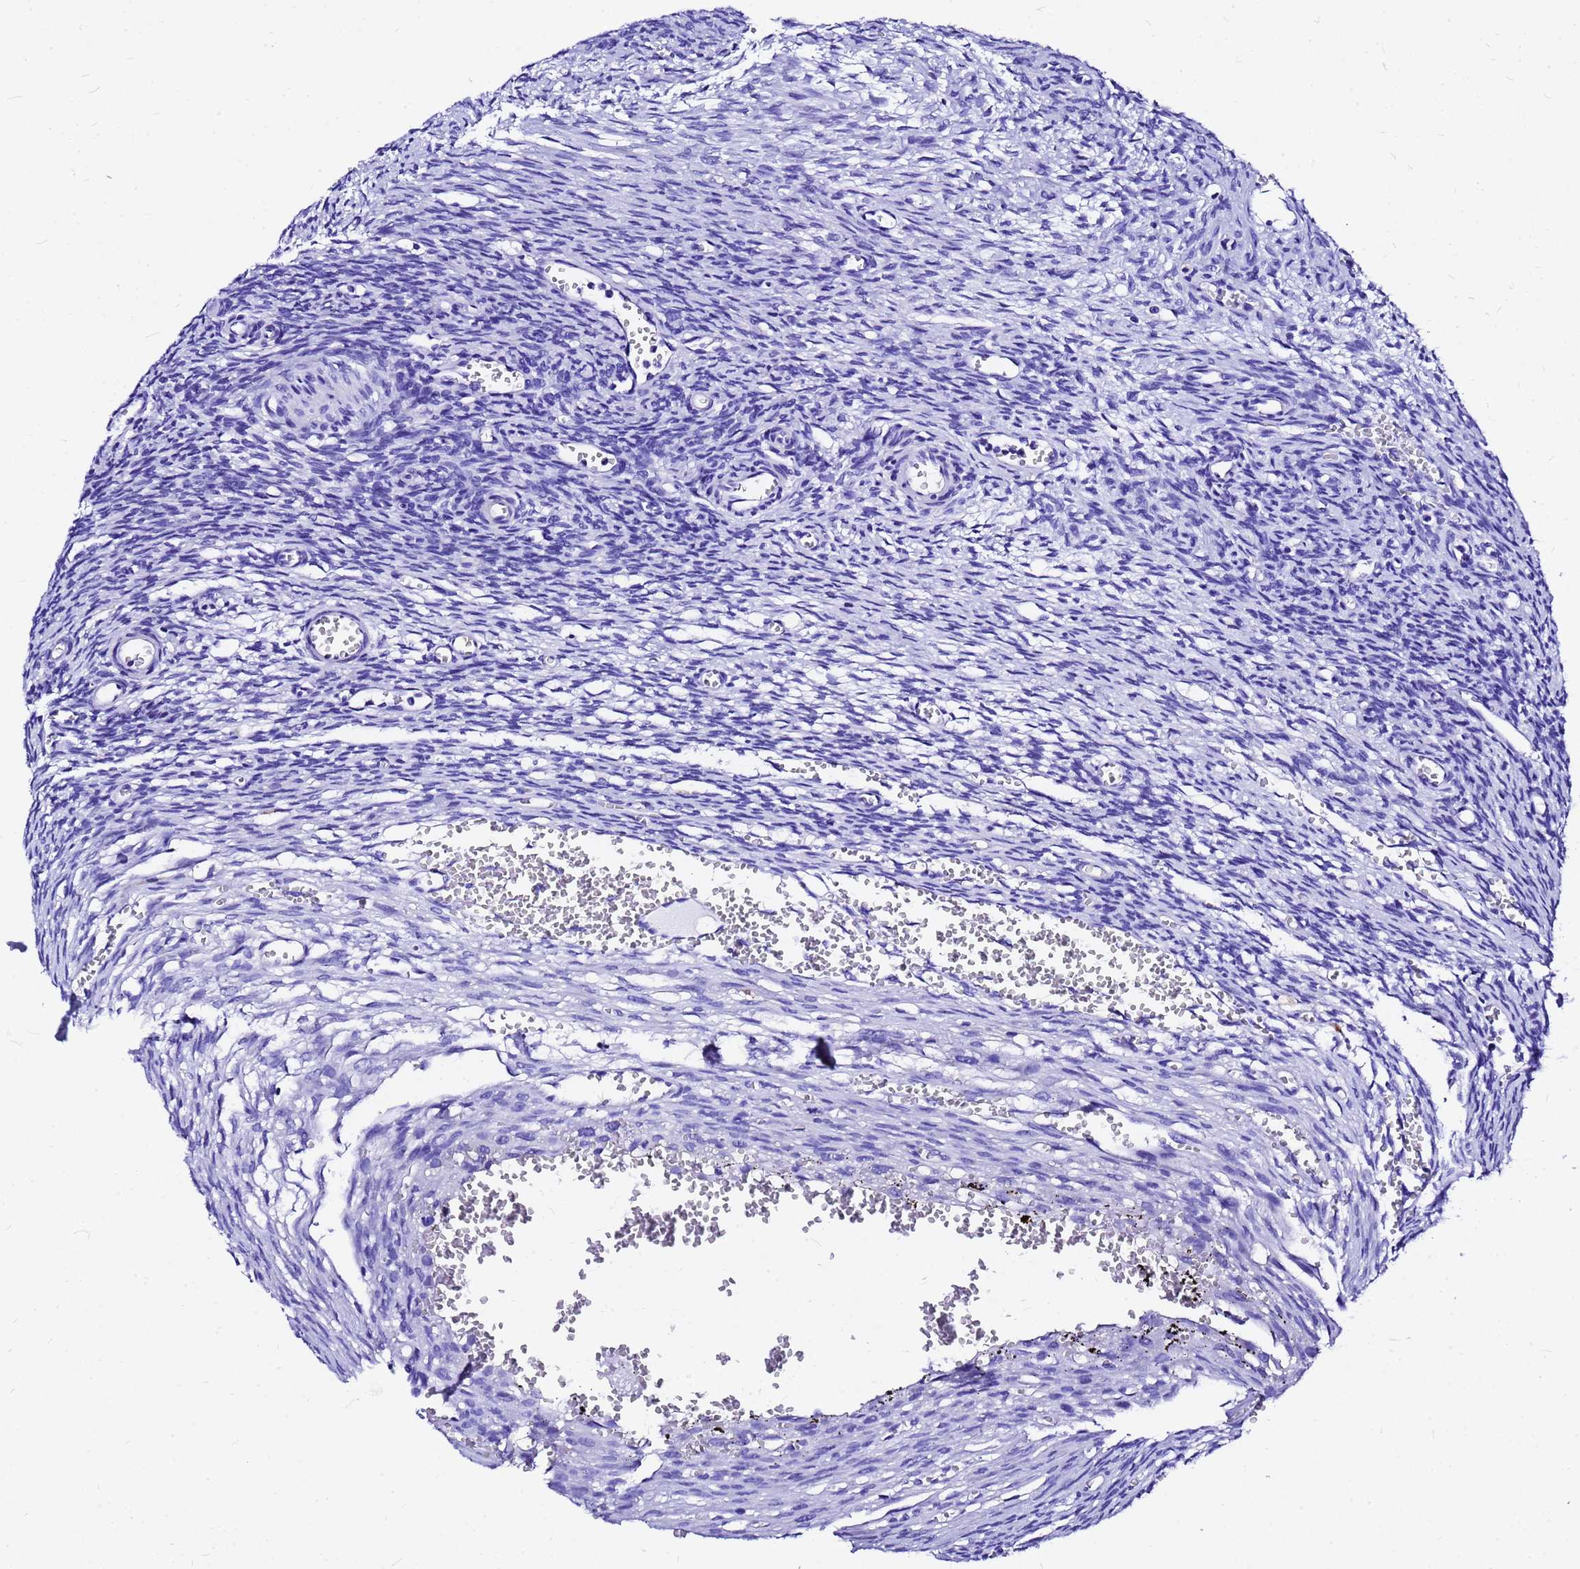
{"staining": {"intensity": "negative", "quantity": "none", "location": "none"}, "tissue": "ovary", "cell_type": "Ovarian stroma cells", "image_type": "normal", "snomed": [{"axis": "morphology", "description": "Normal tissue, NOS"}, {"axis": "topography", "description": "Ovary"}], "caption": "Human ovary stained for a protein using immunohistochemistry reveals no staining in ovarian stroma cells.", "gene": "HERC4", "patient": {"sex": "female", "age": 39}}